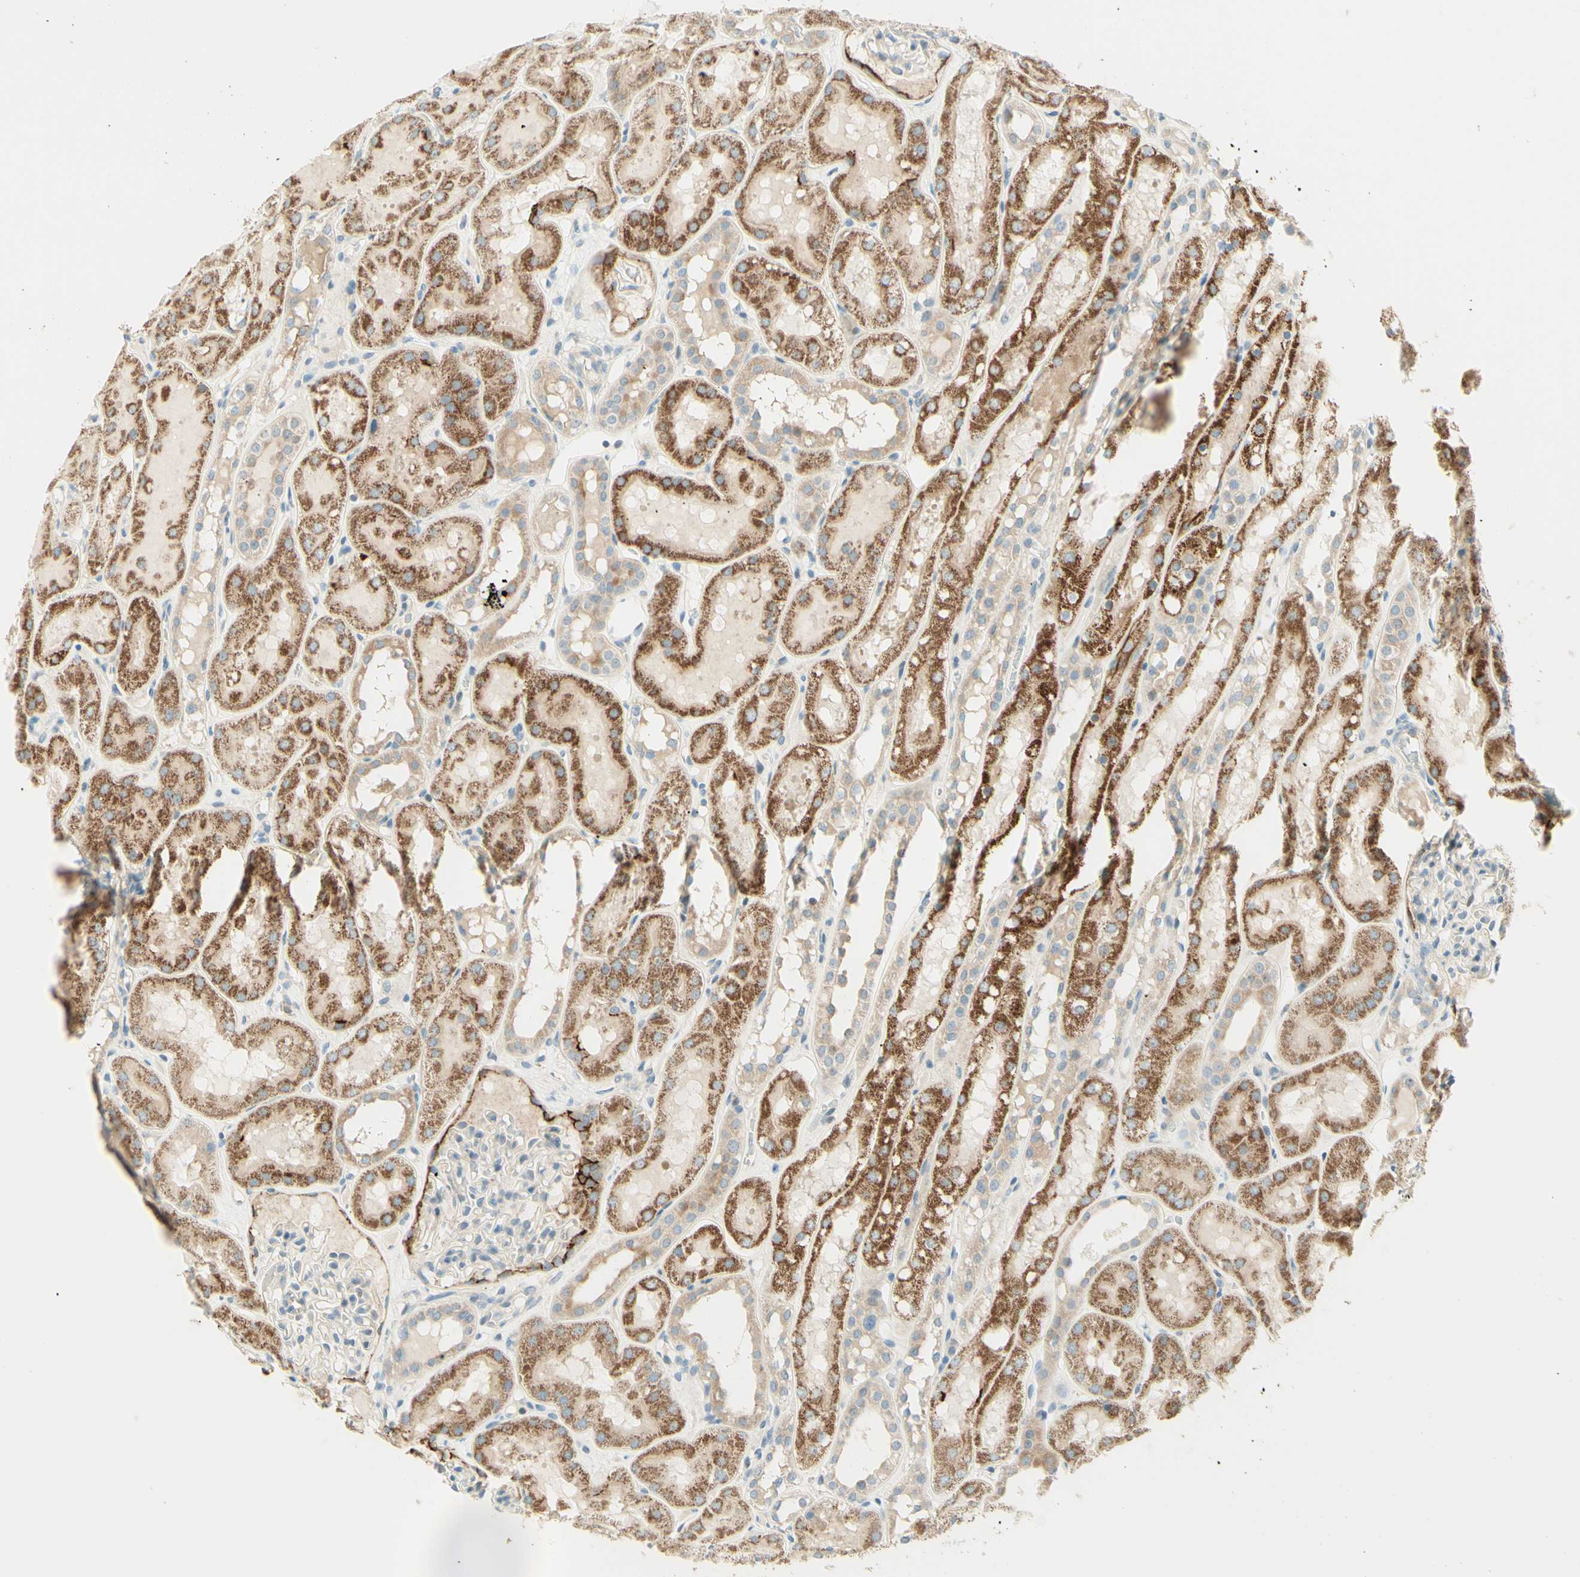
{"staining": {"intensity": "strong", "quantity": "<25%", "location": "cytoplasmic/membranous"}, "tissue": "kidney", "cell_type": "Cells in glomeruli", "image_type": "normal", "snomed": [{"axis": "morphology", "description": "Normal tissue, NOS"}, {"axis": "topography", "description": "Kidney"}, {"axis": "topography", "description": "Urinary bladder"}], "caption": "Immunohistochemistry histopathology image of normal kidney stained for a protein (brown), which demonstrates medium levels of strong cytoplasmic/membranous positivity in approximately <25% of cells in glomeruli.", "gene": "PROM1", "patient": {"sex": "male", "age": 16}}